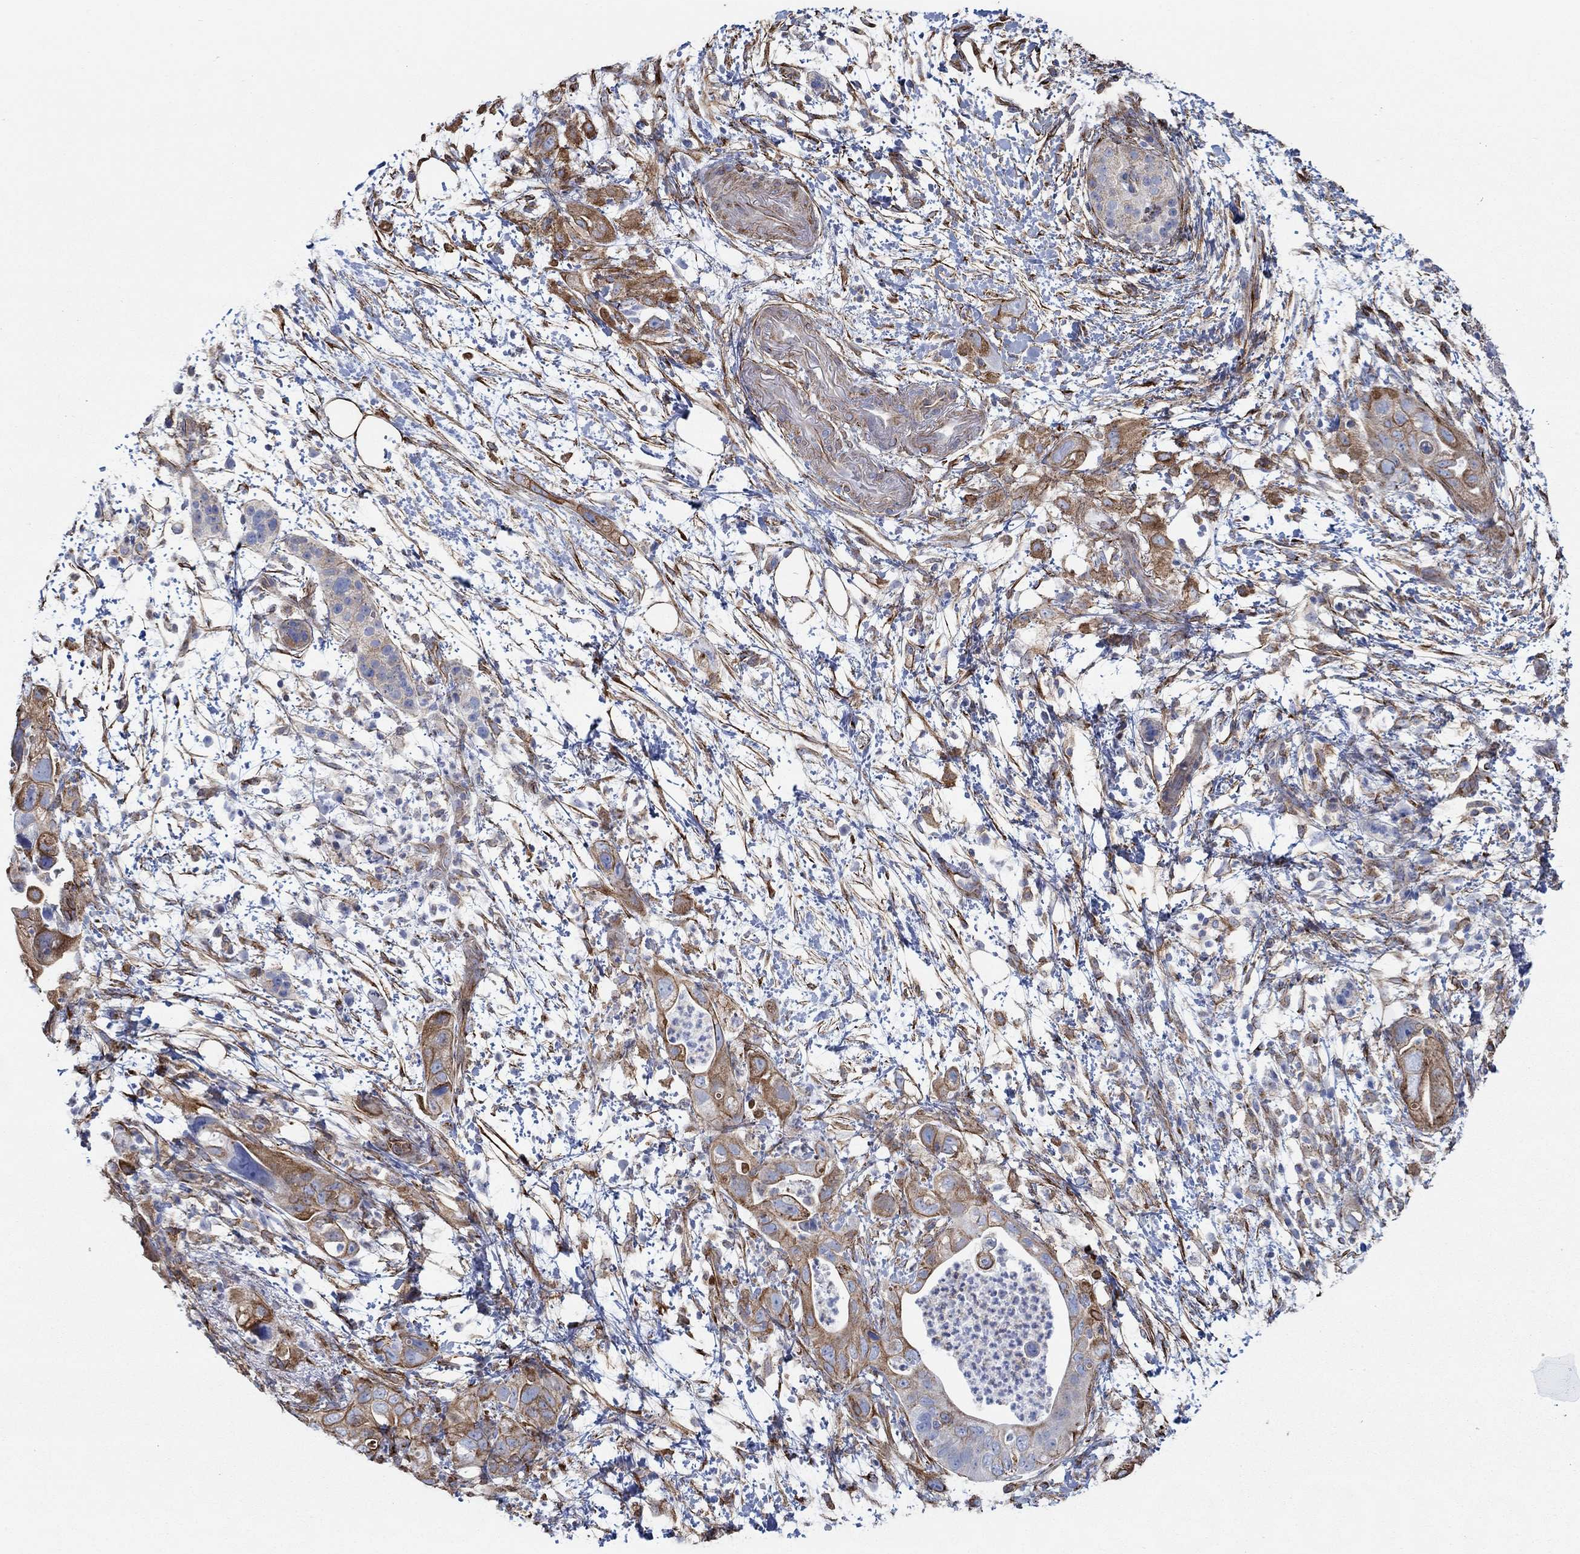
{"staining": {"intensity": "moderate", "quantity": "25%-75%", "location": "cytoplasmic/membranous"}, "tissue": "pancreatic cancer", "cell_type": "Tumor cells", "image_type": "cancer", "snomed": [{"axis": "morphology", "description": "Adenocarcinoma, NOS"}, {"axis": "topography", "description": "Pancreas"}], "caption": "Immunohistochemical staining of adenocarcinoma (pancreatic) exhibits medium levels of moderate cytoplasmic/membranous protein positivity in approximately 25%-75% of tumor cells. Nuclei are stained in blue.", "gene": "STC2", "patient": {"sex": "female", "age": 72}}